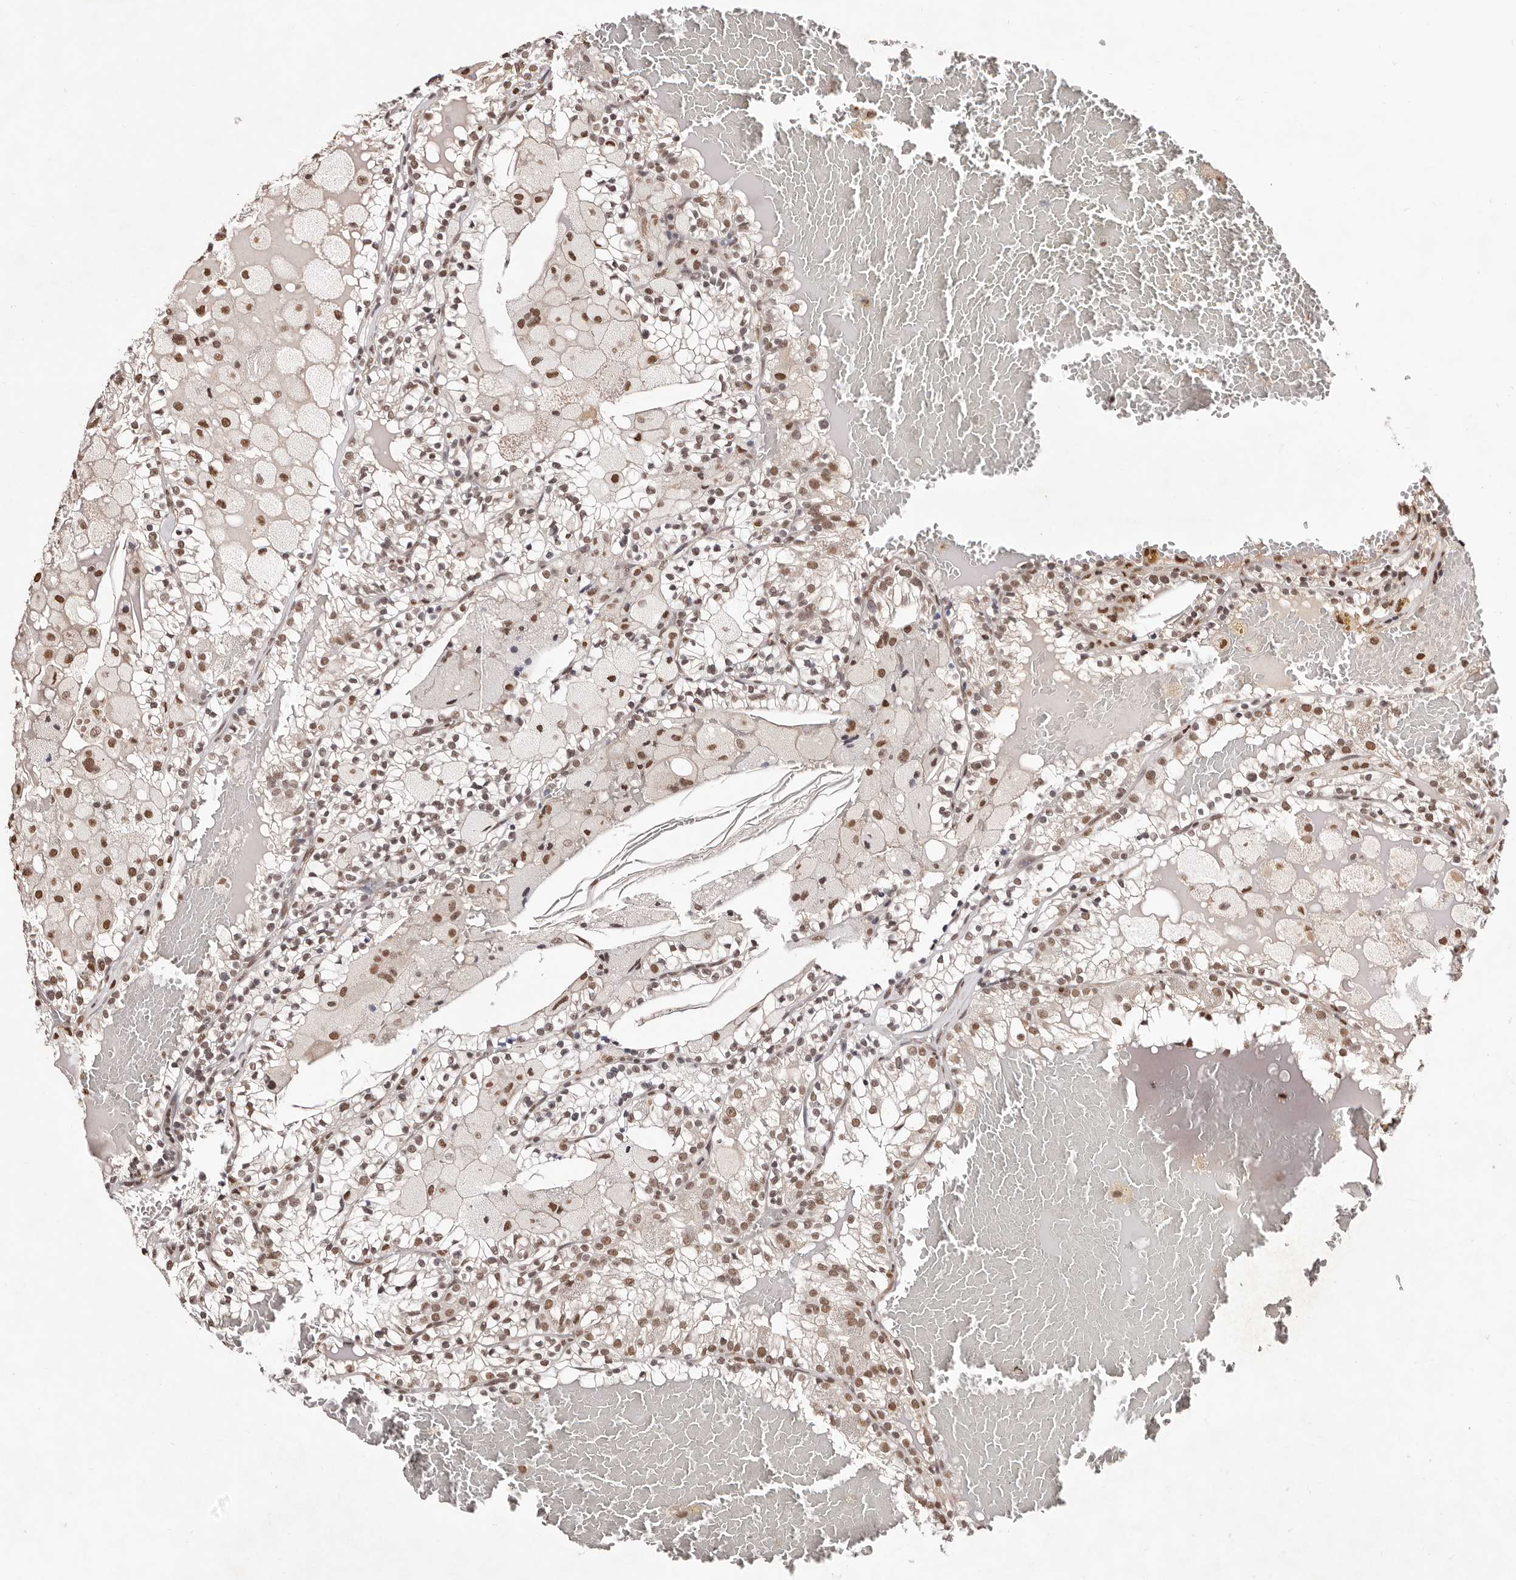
{"staining": {"intensity": "moderate", "quantity": ">75%", "location": "nuclear"}, "tissue": "renal cancer", "cell_type": "Tumor cells", "image_type": "cancer", "snomed": [{"axis": "morphology", "description": "Adenocarcinoma, NOS"}, {"axis": "topography", "description": "Kidney"}], "caption": "Immunohistochemistry photomicrograph of human renal cancer (adenocarcinoma) stained for a protein (brown), which demonstrates medium levels of moderate nuclear staining in approximately >75% of tumor cells.", "gene": "BICRAL", "patient": {"sex": "female", "age": 56}}